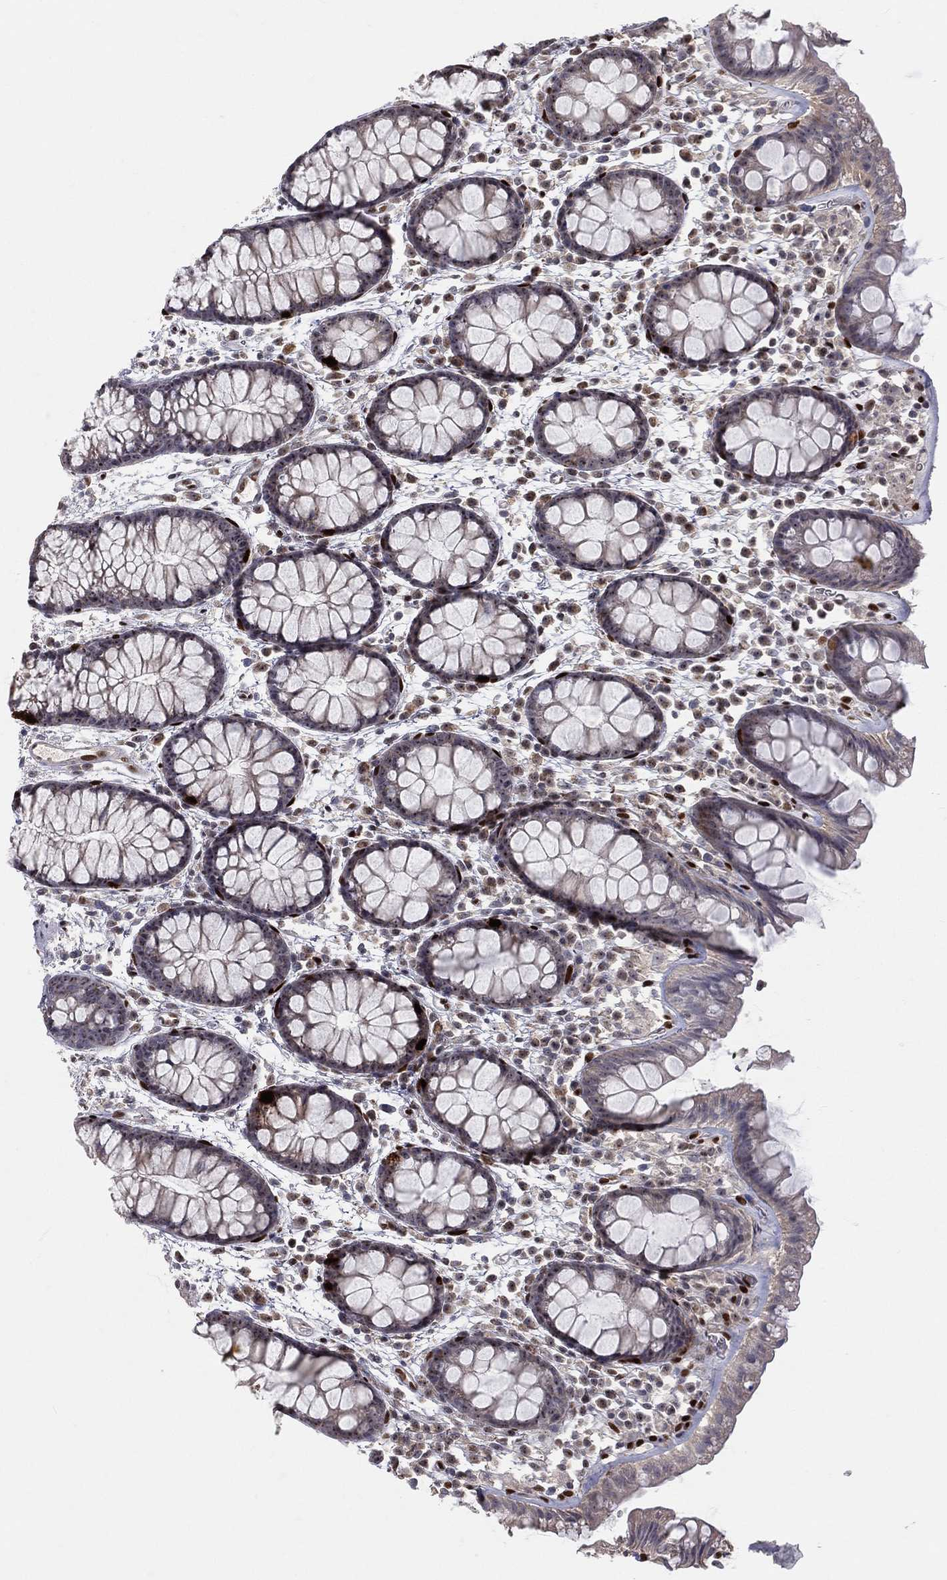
{"staining": {"intensity": "negative", "quantity": "none", "location": "none"}, "tissue": "colon", "cell_type": "Endothelial cells", "image_type": "normal", "snomed": [{"axis": "morphology", "description": "Normal tissue, NOS"}, {"axis": "topography", "description": "Colon"}], "caption": "Micrograph shows no protein staining in endothelial cells of benign colon. (DAB (3,3'-diaminobenzidine) IHC visualized using brightfield microscopy, high magnification).", "gene": "ZEB1", "patient": {"sex": "male", "age": 76}}